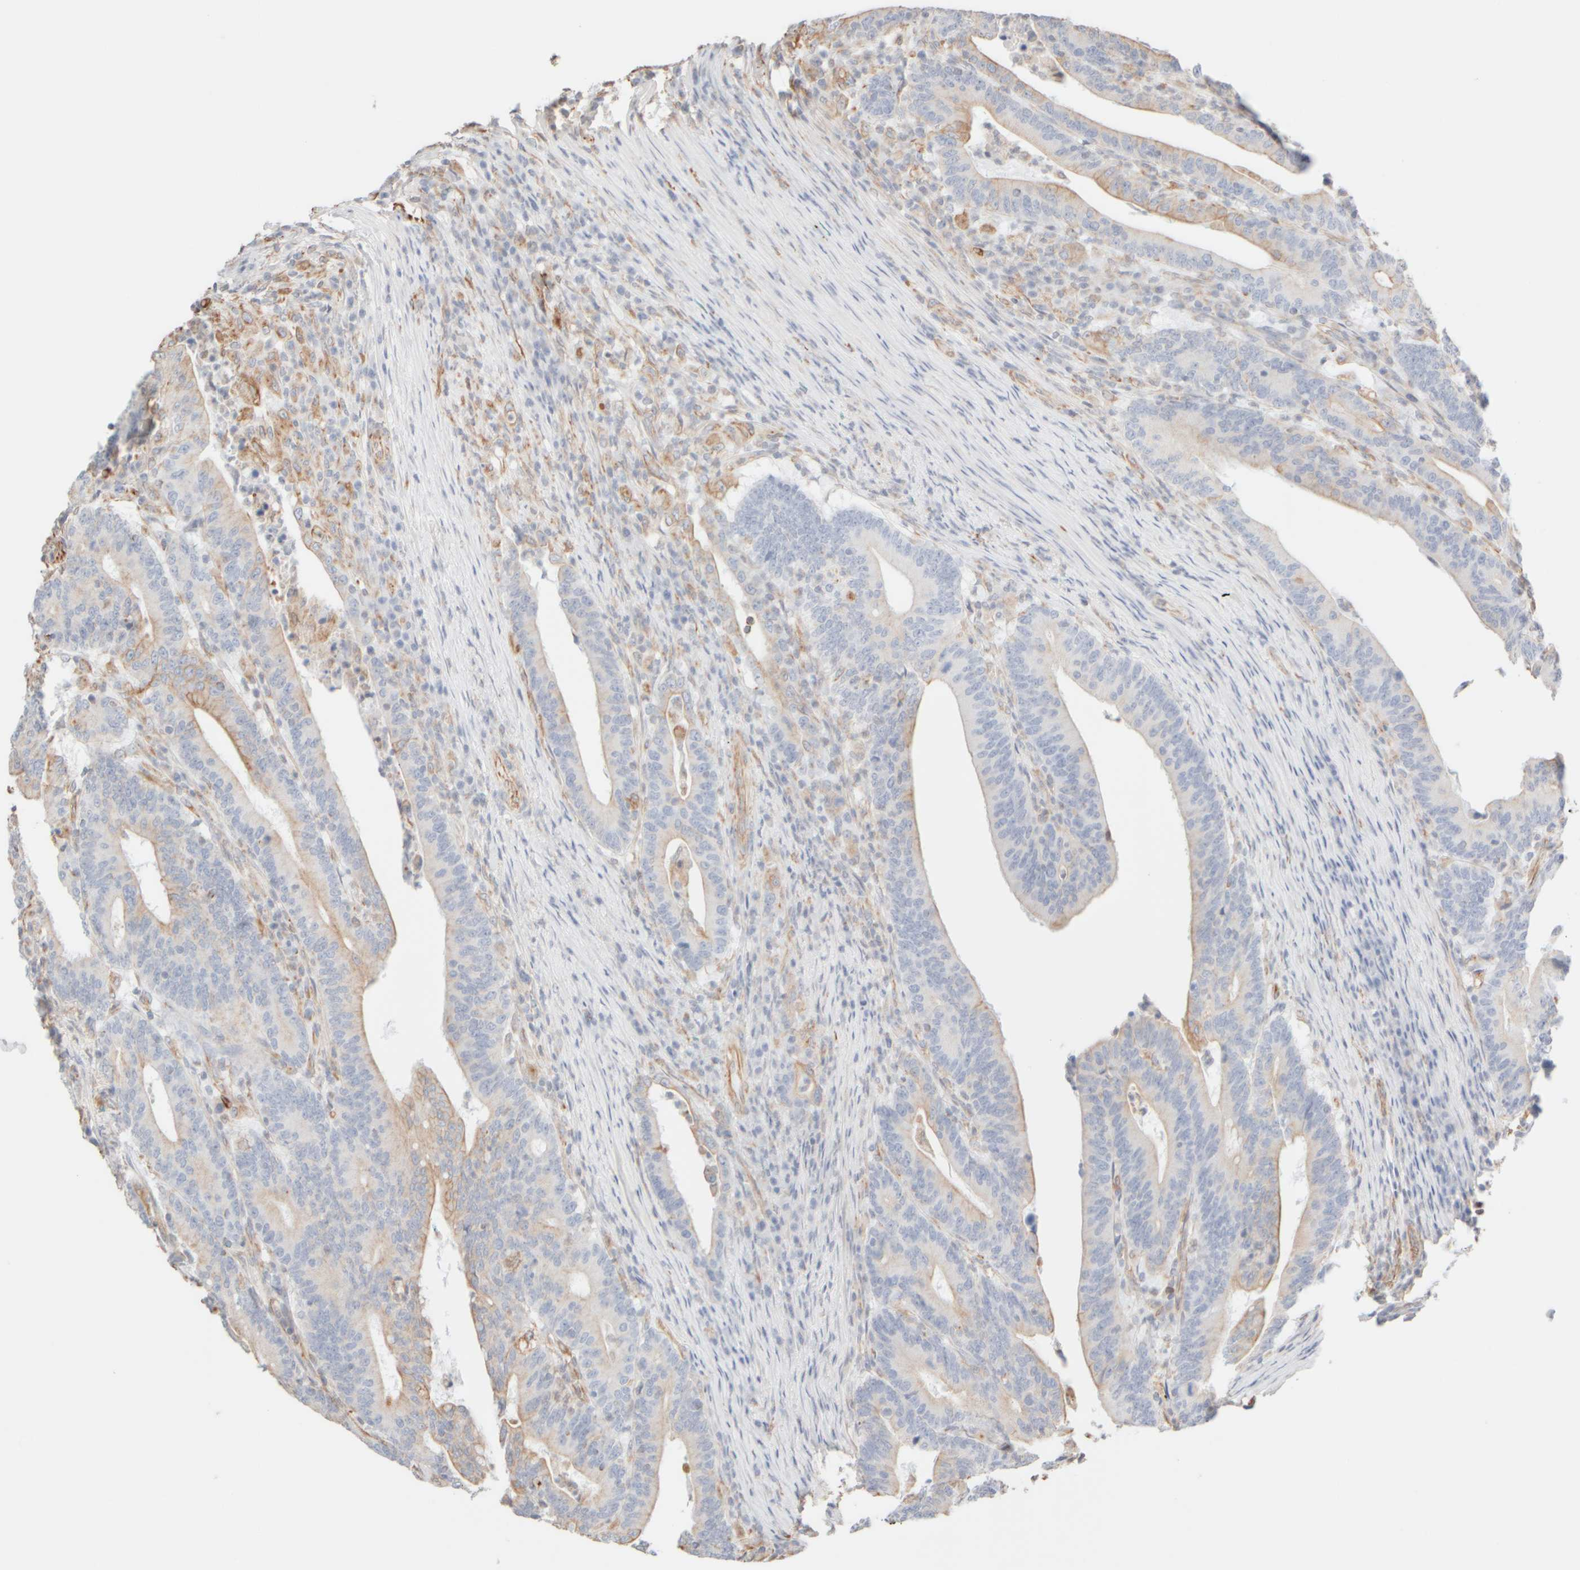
{"staining": {"intensity": "weak", "quantity": "<25%", "location": "cytoplasmic/membranous"}, "tissue": "colorectal cancer", "cell_type": "Tumor cells", "image_type": "cancer", "snomed": [{"axis": "morphology", "description": "Adenocarcinoma, NOS"}, {"axis": "topography", "description": "Colon"}], "caption": "Adenocarcinoma (colorectal) was stained to show a protein in brown. There is no significant positivity in tumor cells.", "gene": "KRT15", "patient": {"sex": "female", "age": 66}}